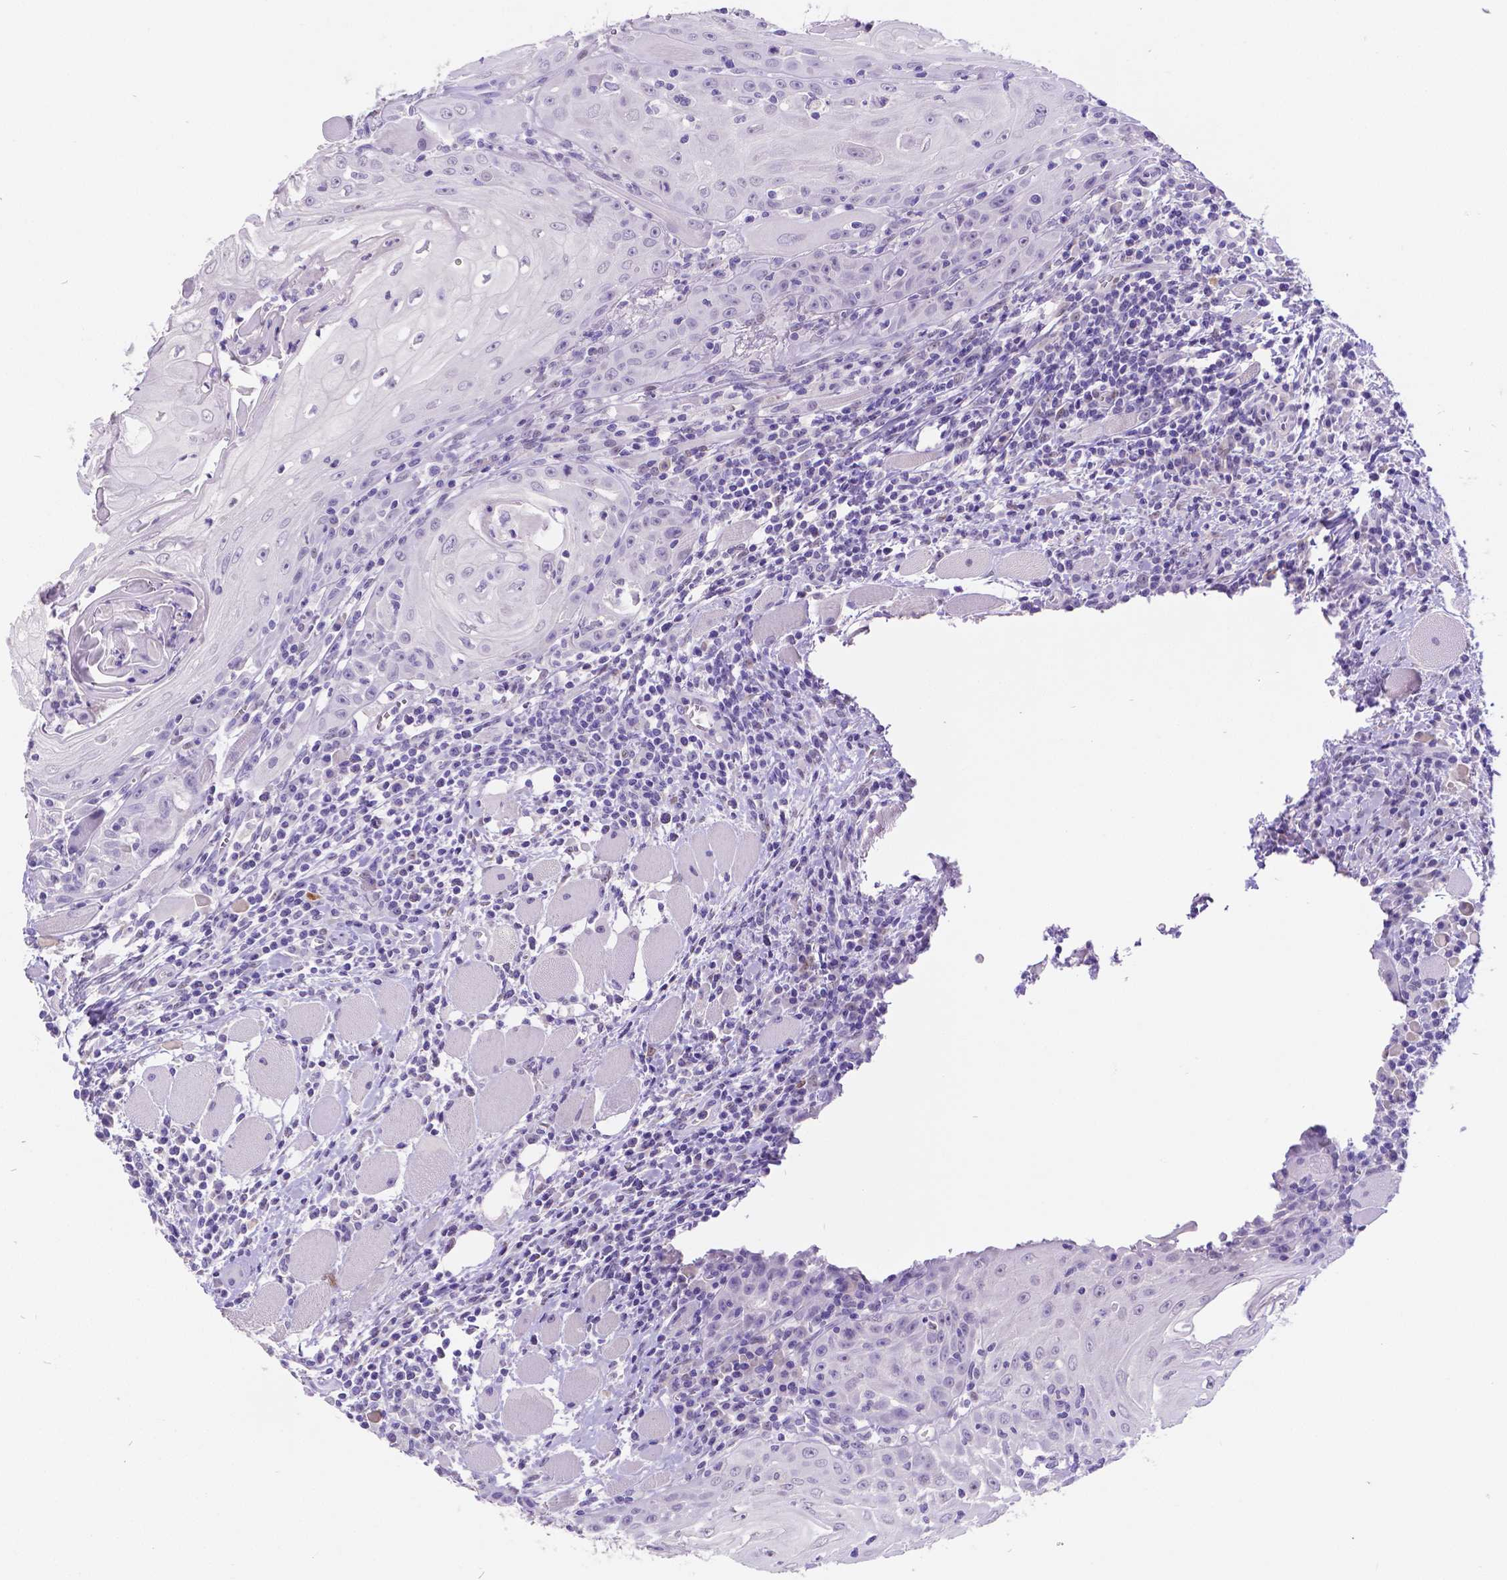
{"staining": {"intensity": "negative", "quantity": "none", "location": "none"}, "tissue": "head and neck cancer", "cell_type": "Tumor cells", "image_type": "cancer", "snomed": [{"axis": "morphology", "description": "Squamous cell carcinoma, NOS"}, {"axis": "topography", "description": "Head-Neck"}], "caption": "DAB immunohistochemical staining of human head and neck squamous cell carcinoma shows no significant staining in tumor cells.", "gene": "SATB2", "patient": {"sex": "male", "age": 52}}